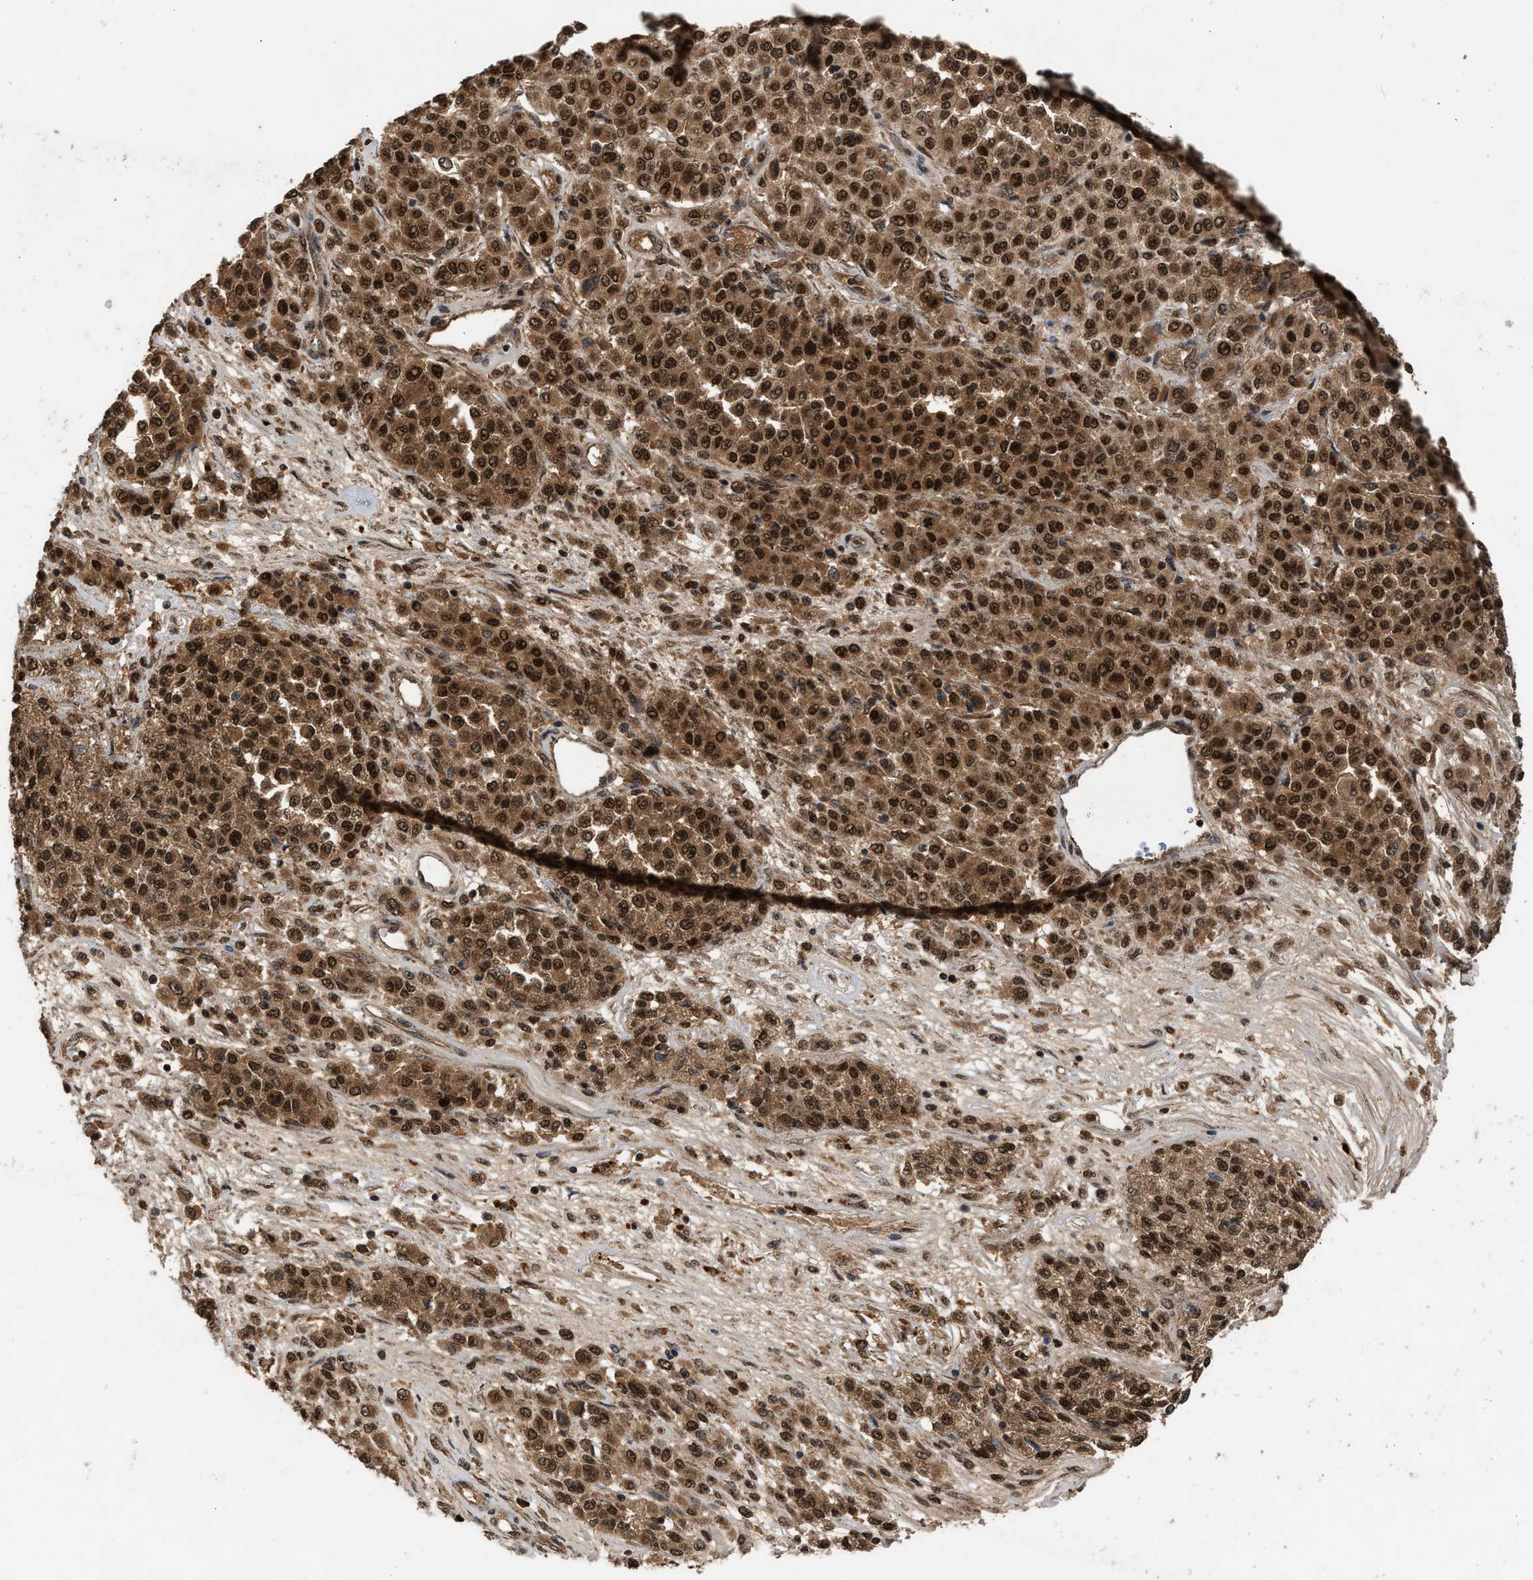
{"staining": {"intensity": "moderate", "quantity": ">75%", "location": "cytoplasmic/membranous,nuclear"}, "tissue": "melanoma", "cell_type": "Tumor cells", "image_type": "cancer", "snomed": [{"axis": "morphology", "description": "Malignant melanoma, Metastatic site"}, {"axis": "topography", "description": "Pancreas"}], "caption": "This is a histology image of immunohistochemistry (IHC) staining of malignant melanoma (metastatic site), which shows moderate staining in the cytoplasmic/membranous and nuclear of tumor cells.", "gene": "RUSC2", "patient": {"sex": "female", "age": 30}}